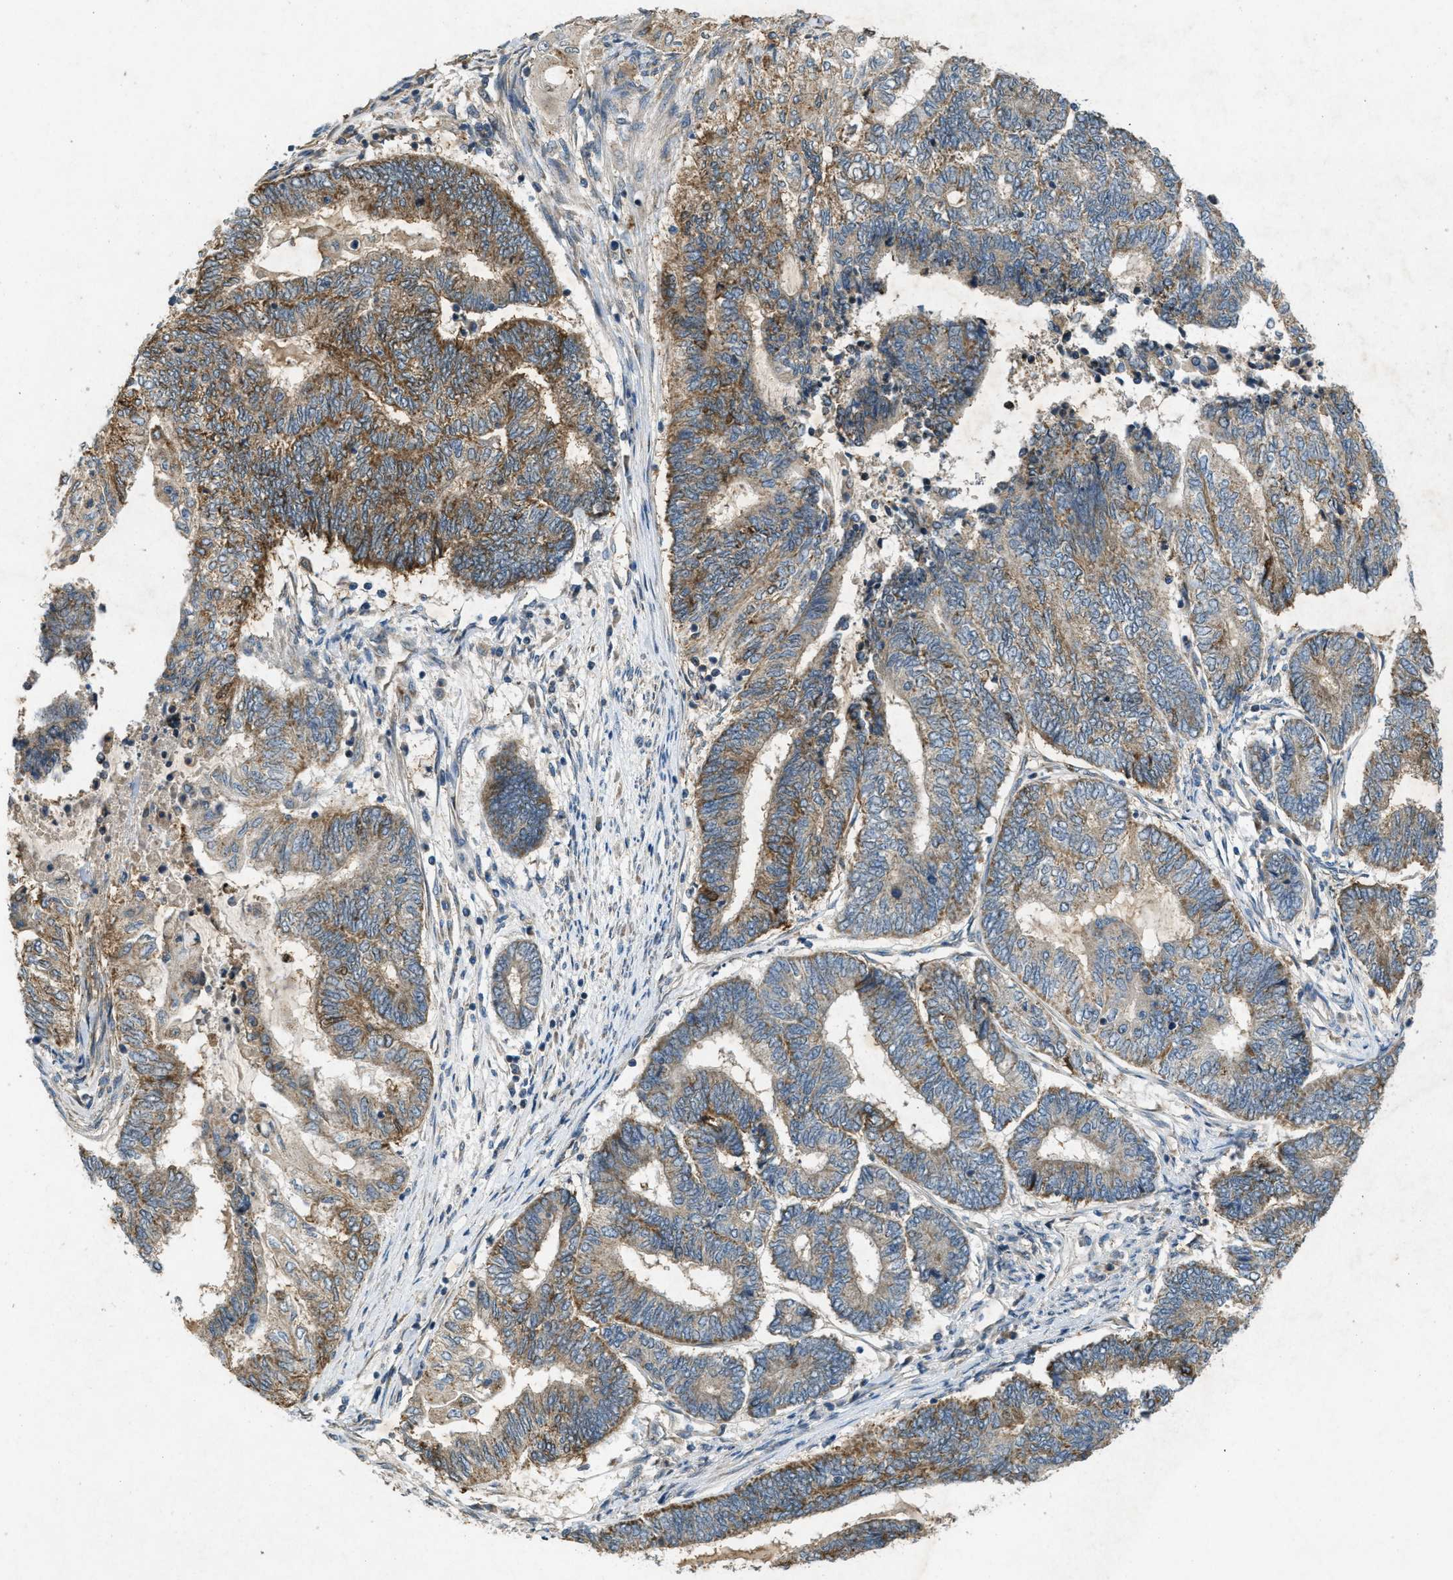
{"staining": {"intensity": "moderate", "quantity": ">75%", "location": "cytoplasmic/membranous"}, "tissue": "endometrial cancer", "cell_type": "Tumor cells", "image_type": "cancer", "snomed": [{"axis": "morphology", "description": "Adenocarcinoma, NOS"}, {"axis": "topography", "description": "Uterus"}, {"axis": "topography", "description": "Endometrium"}], "caption": "Immunohistochemical staining of human endometrial cancer demonstrates medium levels of moderate cytoplasmic/membranous positivity in about >75% of tumor cells. The staining was performed using DAB to visualize the protein expression in brown, while the nuclei were stained in blue with hematoxylin (Magnification: 20x).", "gene": "PPP1R15A", "patient": {"sex": "female", "age": 70}}